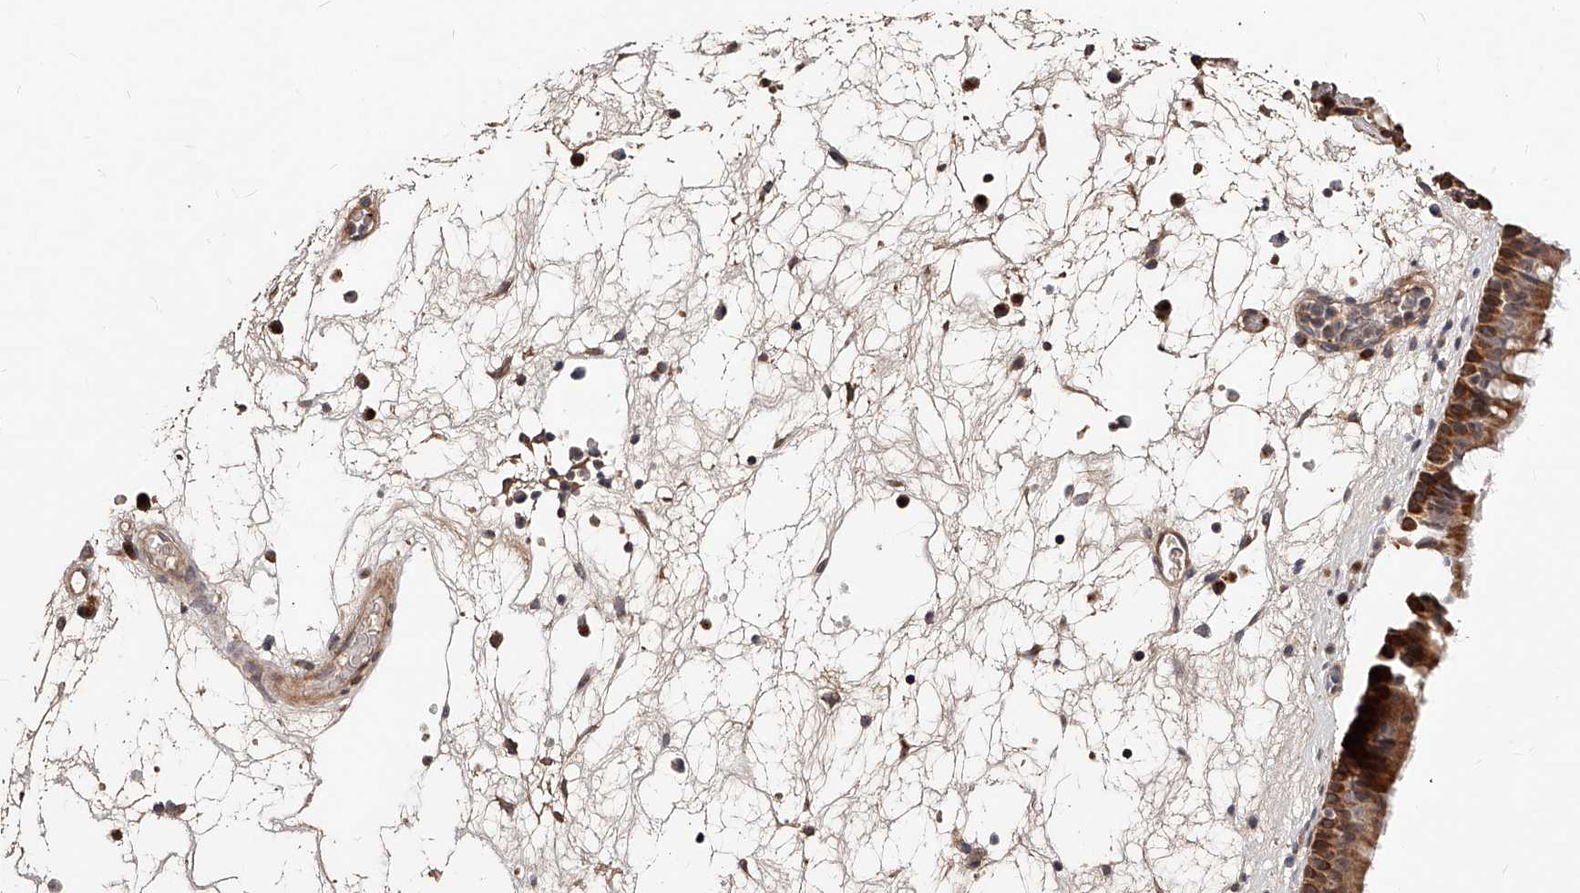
{"staining": {"intensity": "strong", "quantity": ">75%", "location": "cytoplasmic/membranous"}, "tissue": "nasopharynx", "cell_type": "Respiratory epithelial cells", "image_type": "normal", "snomed": [{"axis": "morphology", "description": "Normal tissue, NOS"}, {"axis": "morphology", "description": "Inflammation, NOS"}, {"axis": "morphology", "description": "Malignant melanoma, Metastatic site"}, {"axis": "topography", "description": "Nasopharynx"}], "caption": "Immunohistochemistry staining of normal nasopharynx, which reveals high levels of strong cytoplasmic/membranous staining in approximately >75% of respiratory epithelial cells indicating strong cytoplasmic/membranous protein expression. The staining was performed using DAB (3,3'-diaminobenzidine) (brown) for protein detection and nuclei were counterstained in hematoxylin (blue).", "gene": "ZNF502", "patient": {"sex": "male", "age": 70}}